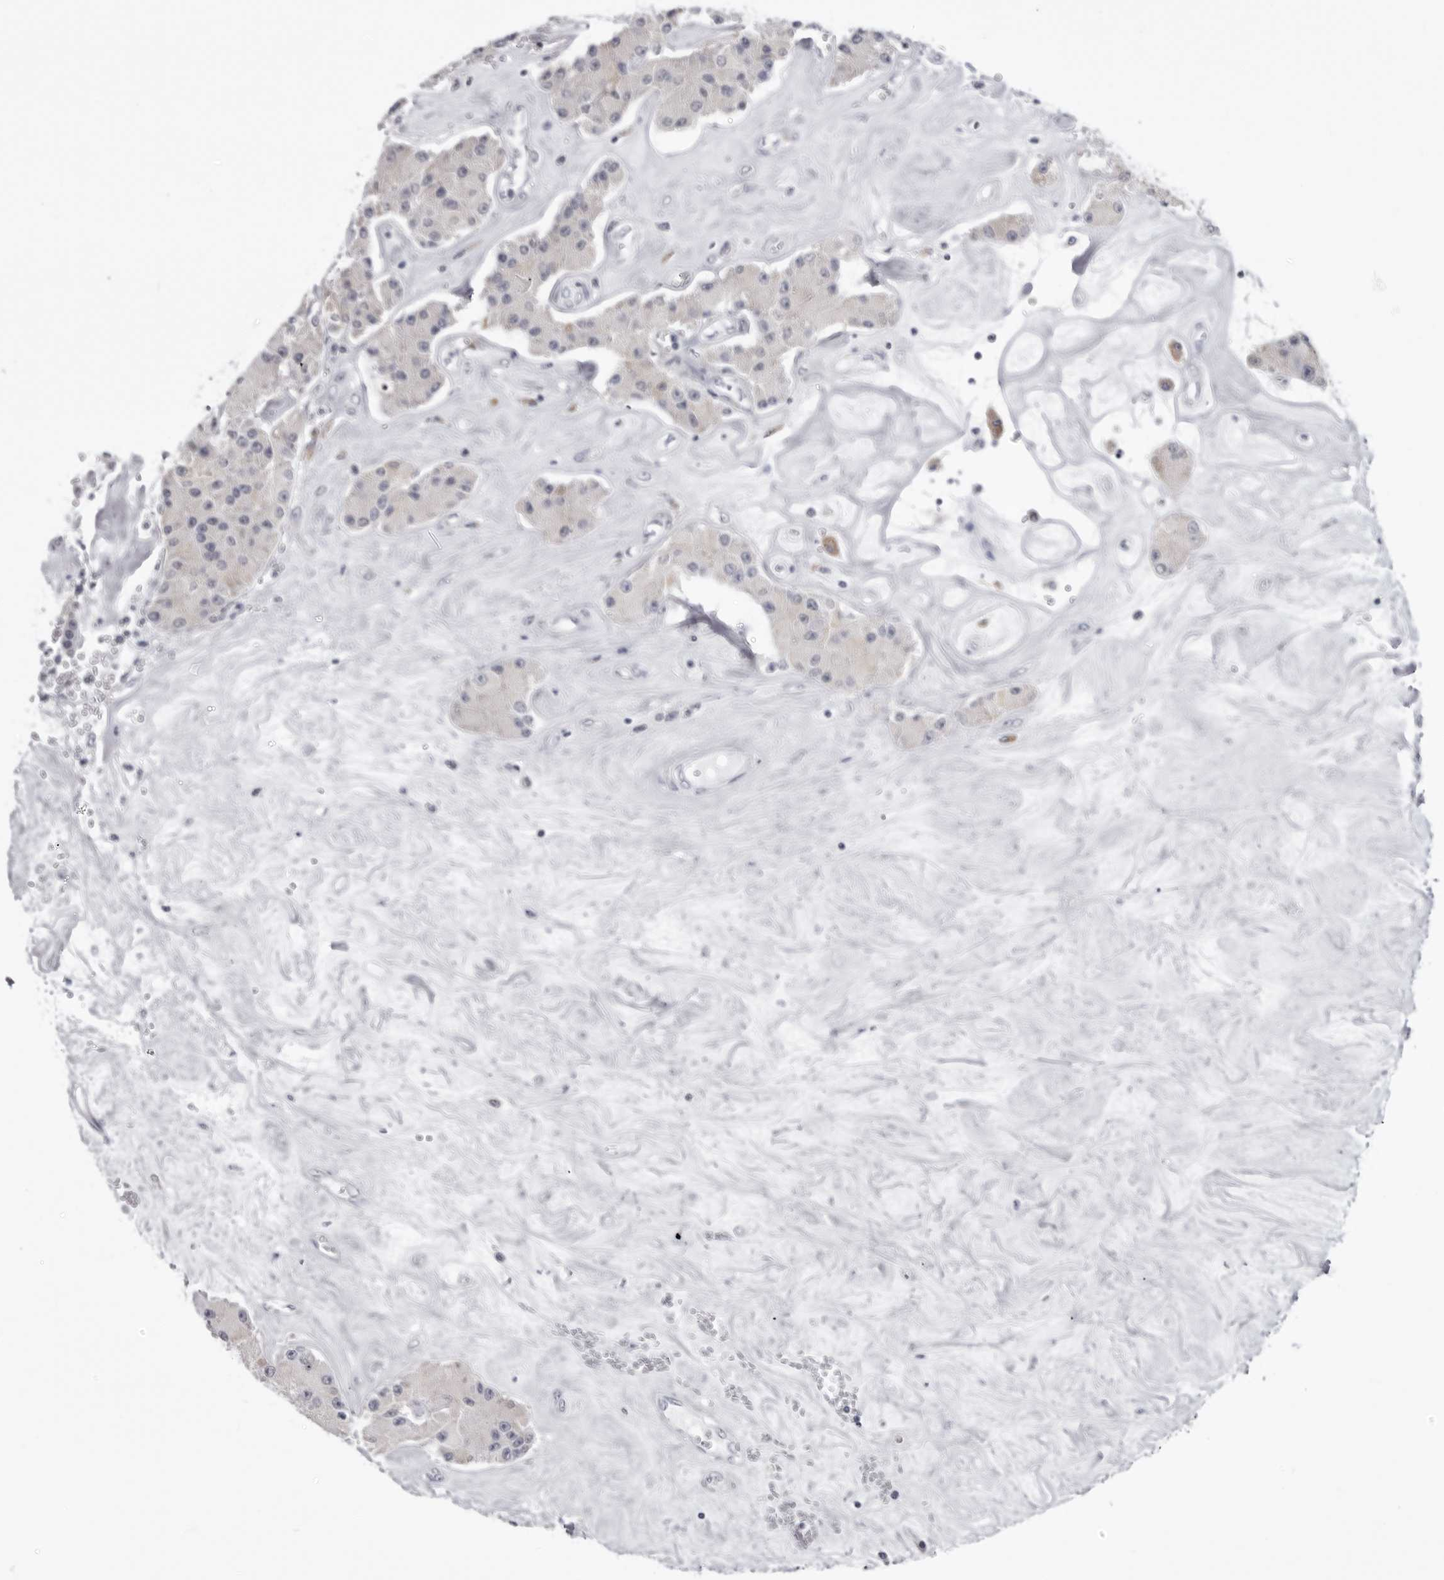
{"staining": {"intensity": "negative", "quantity": "none", "location": "none"}, "tissue": "carcinoid", "cell_type": "Tumor cells", "image_type": "cancer", "snomed": [{"axis": "morphology", "description": "Carcinoid, malignant, NOS"}, {"axis": "topography", "description": "Pancreas"}], "caption": "Histopathology image shows no significant protein expression in tumor cells of carcinoid (malignant). (Stains: DAB (3,3'-diaminobenzidine) immunohistochemistry (IHC) with hematoxylin counter stain, Microscopy: brightfield microscopy at high magnification).", "gene": "STAP2", "patient": {"sex": "male", "age": 41}}